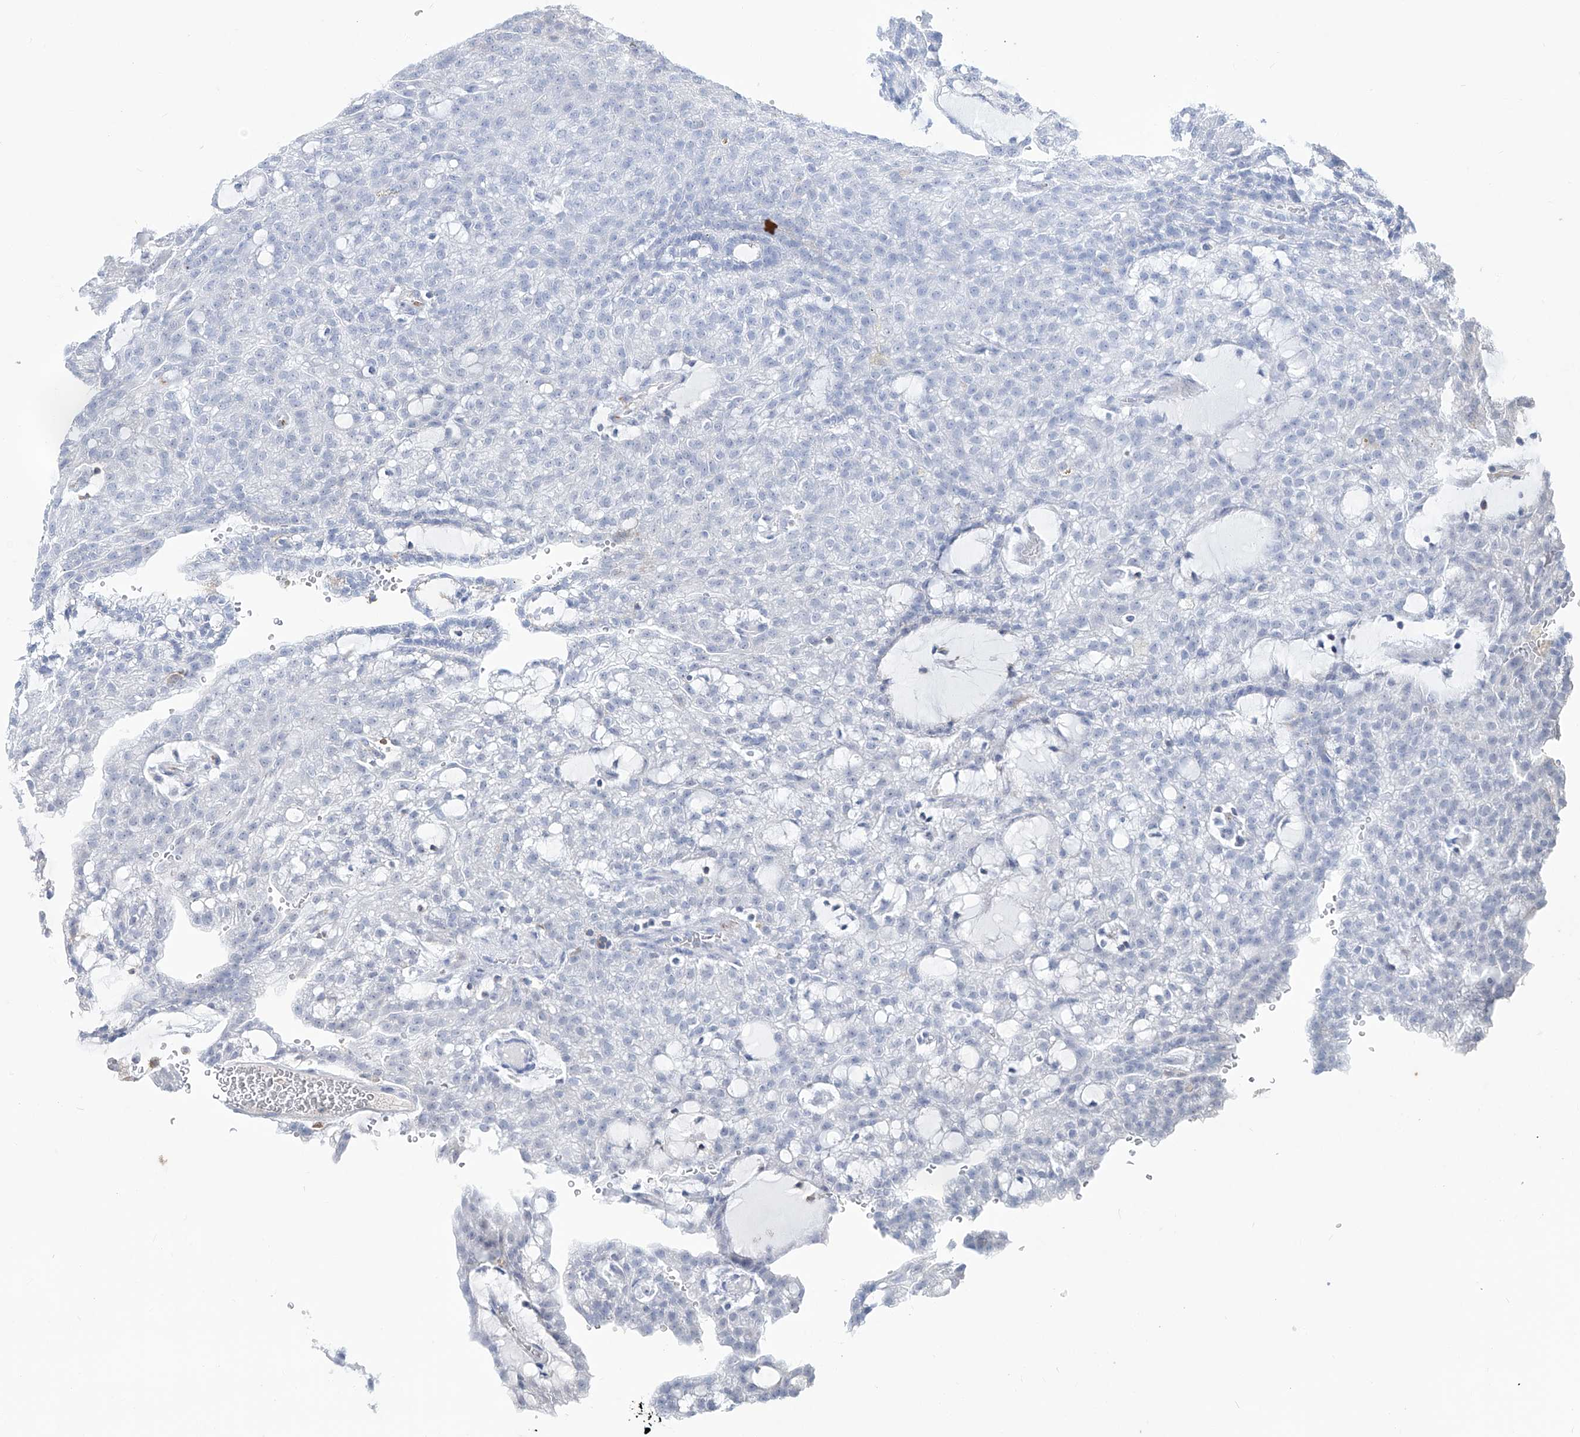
{"staining": {"intensity": "negative", "quantity": "none", "location": "none"}, "tissue": "renal cancer", "cell_type": "Tumor cells", "image_type": "cancer", "snomed": [{"axis": "morphology", "description": "Adenocarcinoma, NOS"}, {"axis": "topography", "description": "Kidney"}], "caption": "The IHC micrograph has no significant positivity in tumor cells of renal cancer tissue. (Immunohistochemistry (ihc), brightfield microscopy, high magnification).", "gene": "ZBTB48", "patient": {"sex": "male", "age": 63}}